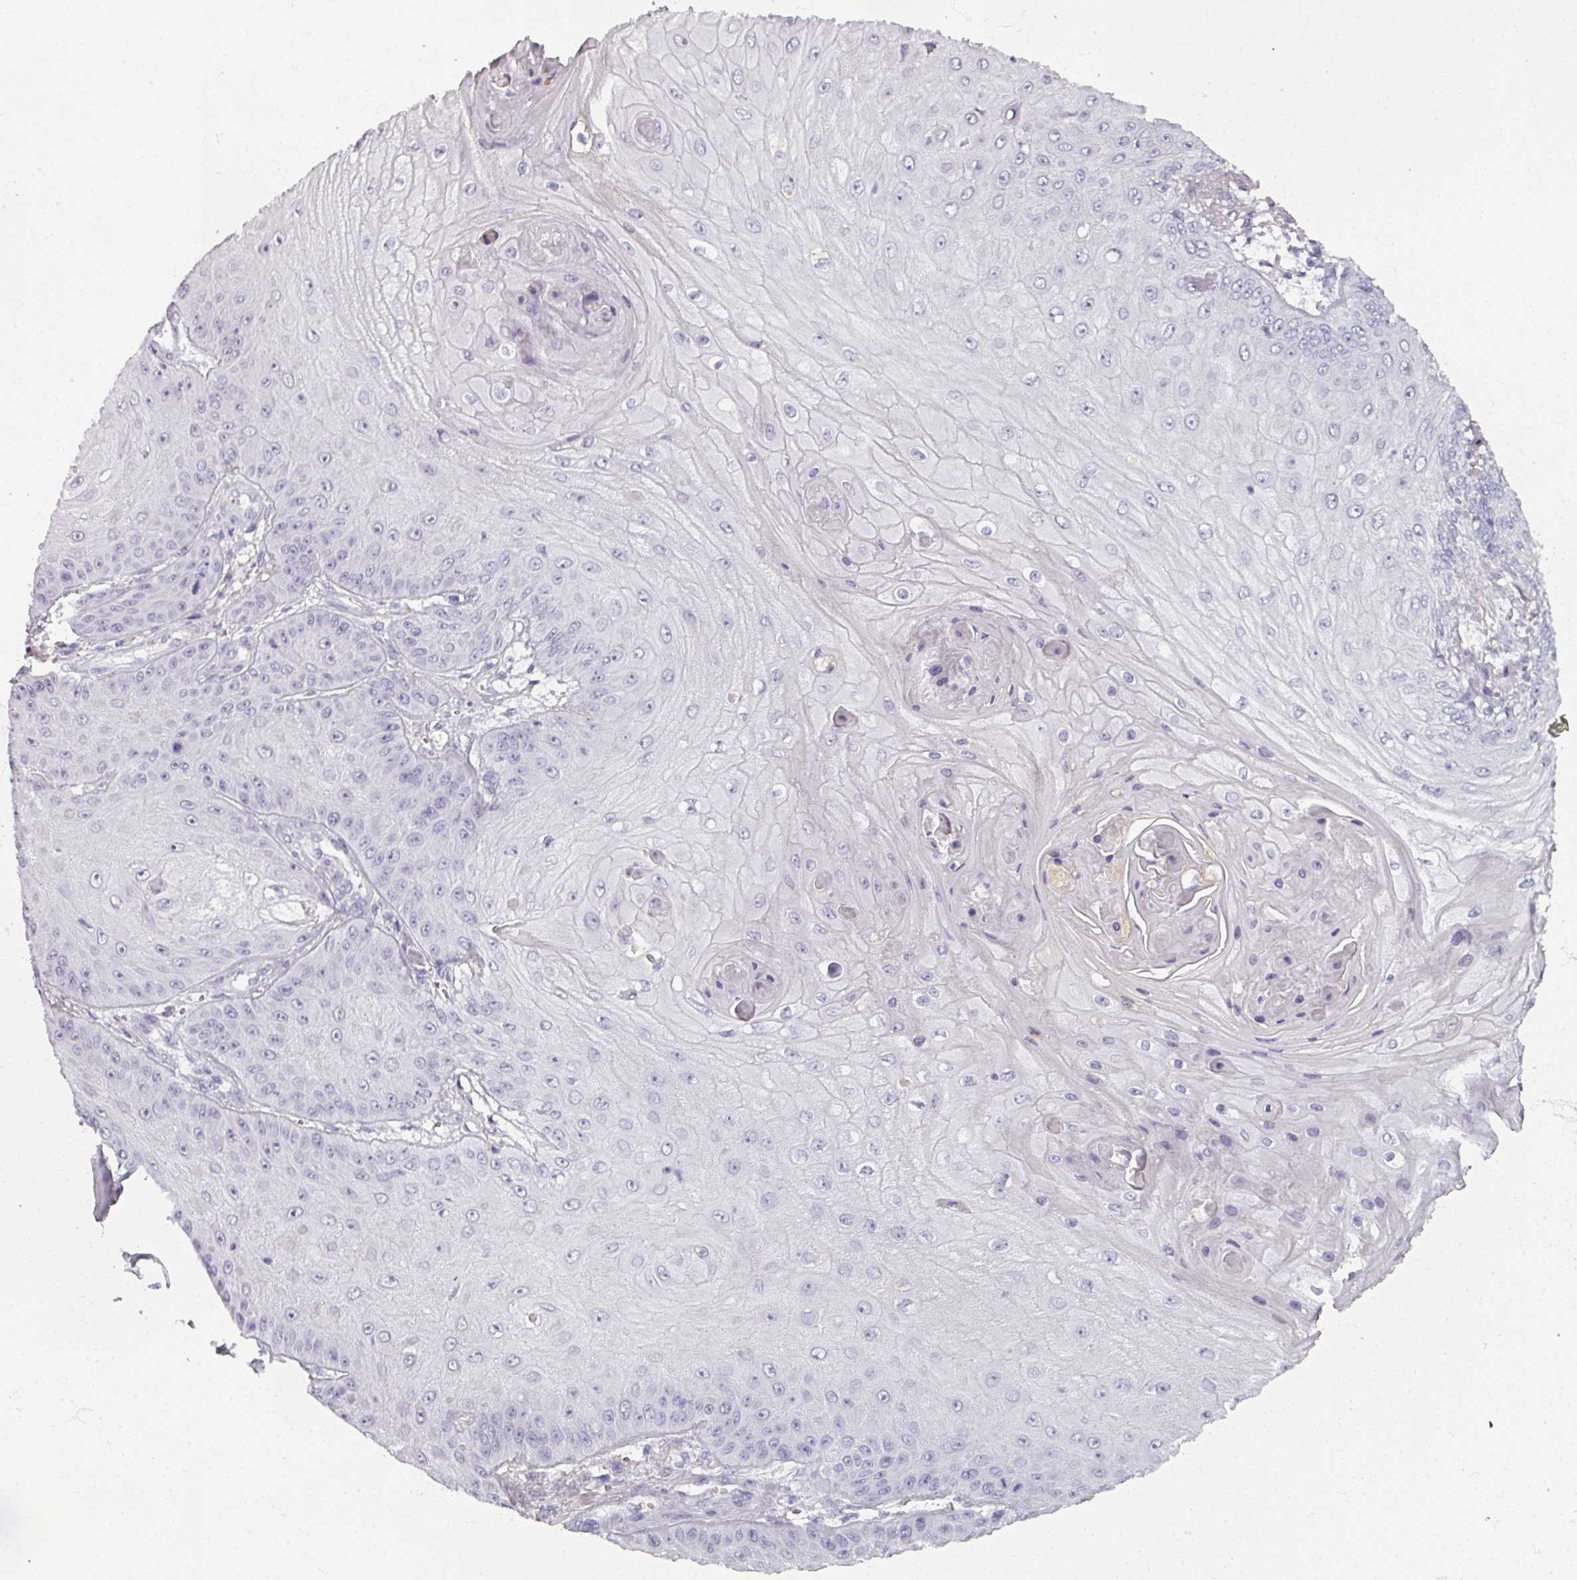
{"staining": {"intensity": "negative", "quantity": "none", "location": "none"}, "tissue": "skin cancer", "cell_type": "Tumor cells", "image_type": "cancer", "snomed": [{"axis": "morphology", "description": "Squamous cell carcinoma, NOS"}, {"axis": "topography", "description": "Skin"}], "caption": "An immunohistochemistry (IHC) micrograph of skin cancer (squamous cell carcinoma) is shown. There is no staining in tumor cells of skin cancer (squamous cell carcinoma).", "gene": "REG3G", "patient": {"sex": "male", "age": 70}}